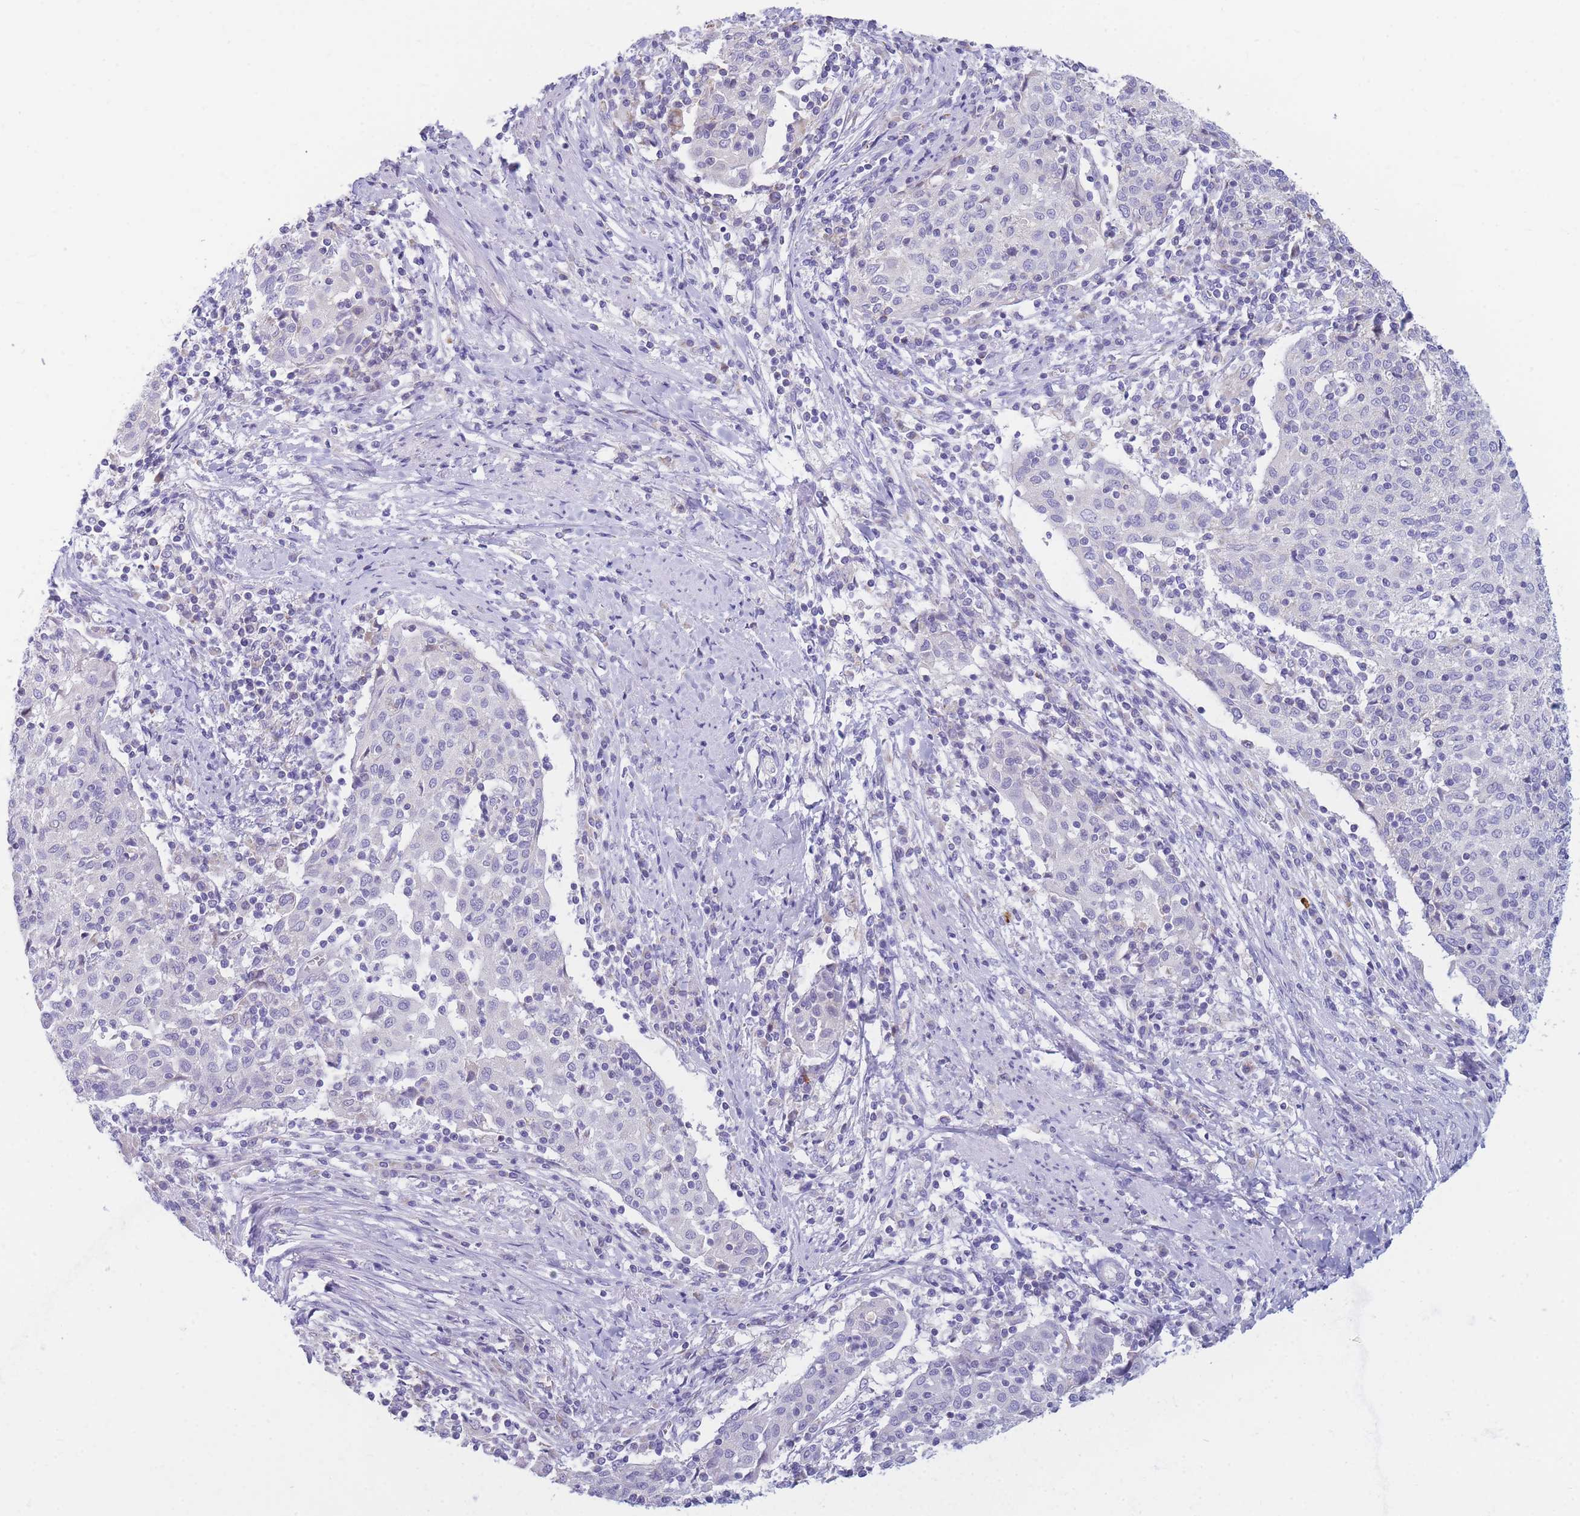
{"staining": {"intensity": "negative", "quantity": "none", "location": "none"}, "tissue": "cervical cancer", "cell_type": "Tumor cells", "image_type": "cancer", "snomed": [{"axis": "morphology", "description": "Squamous cell carcinoma, NOS"}, {"axis": "topography", "description": "Cervix"}], "caption": "The photomicrograph exhibits no staining of tumor cells in cervical squamous cell carcinoma.", "gene": "DHRS11", "patient": {"sex": "female", "age": 52}}